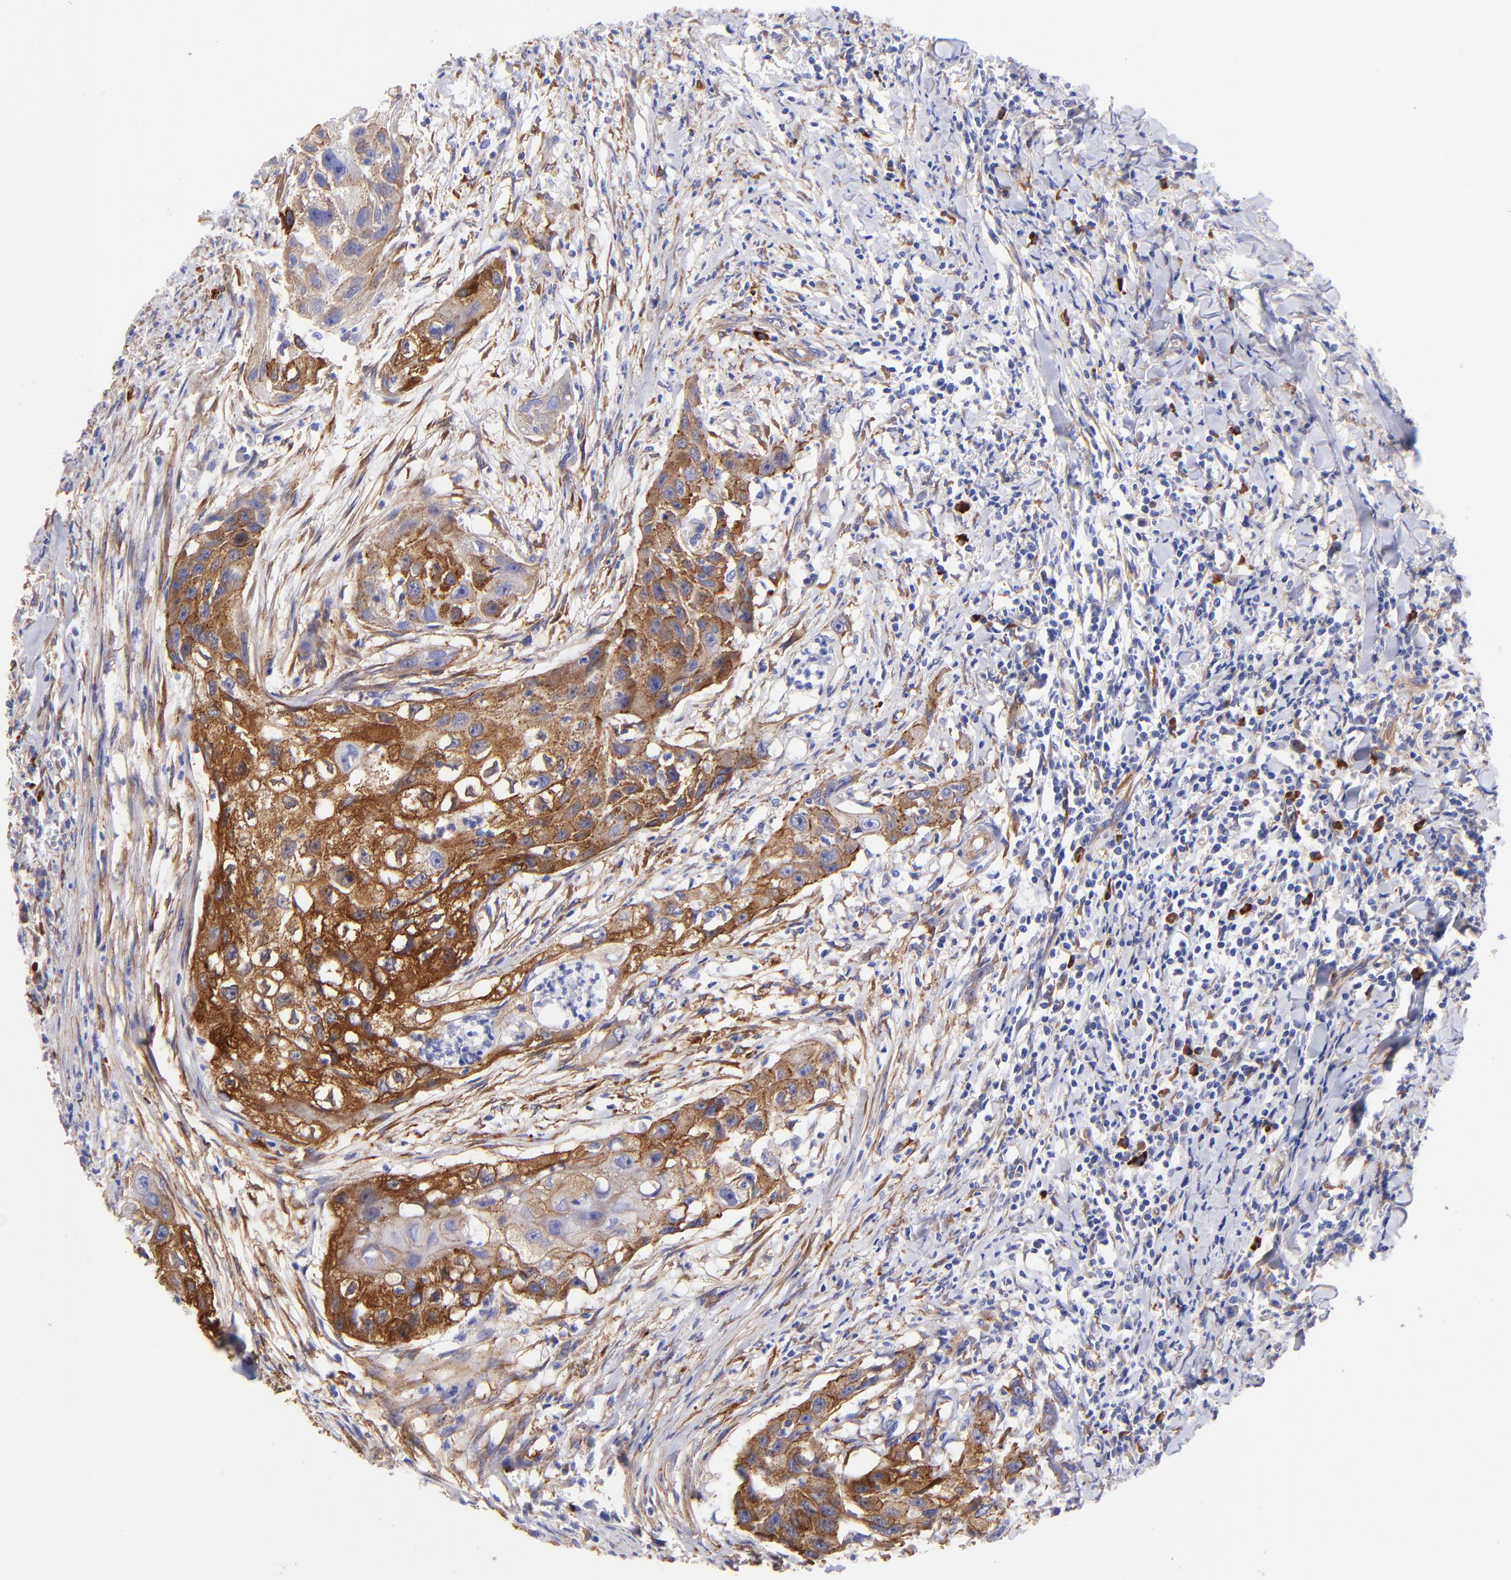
{"staining": {"intensity": "moderate", "quantity": "25%-75%", "location": "cytoplasmic/membranous"}, "tissue": "head and neck cancer", "cell_type": "Tumor cells", "image_type": "cancer", "snomed": [{"axis": "morphology", "description": "Squamous cell carcinoma, NOS"}, {"axis": "topography", "description": "Head-Neck"}], "caption": "Human squamous cell carcinoma (head and neck) stained with a protein marker demonstrates moderate staining in tumor cells.", "gene": "PPFIBP1", "patient": {"sex": "male", "age": 64}}